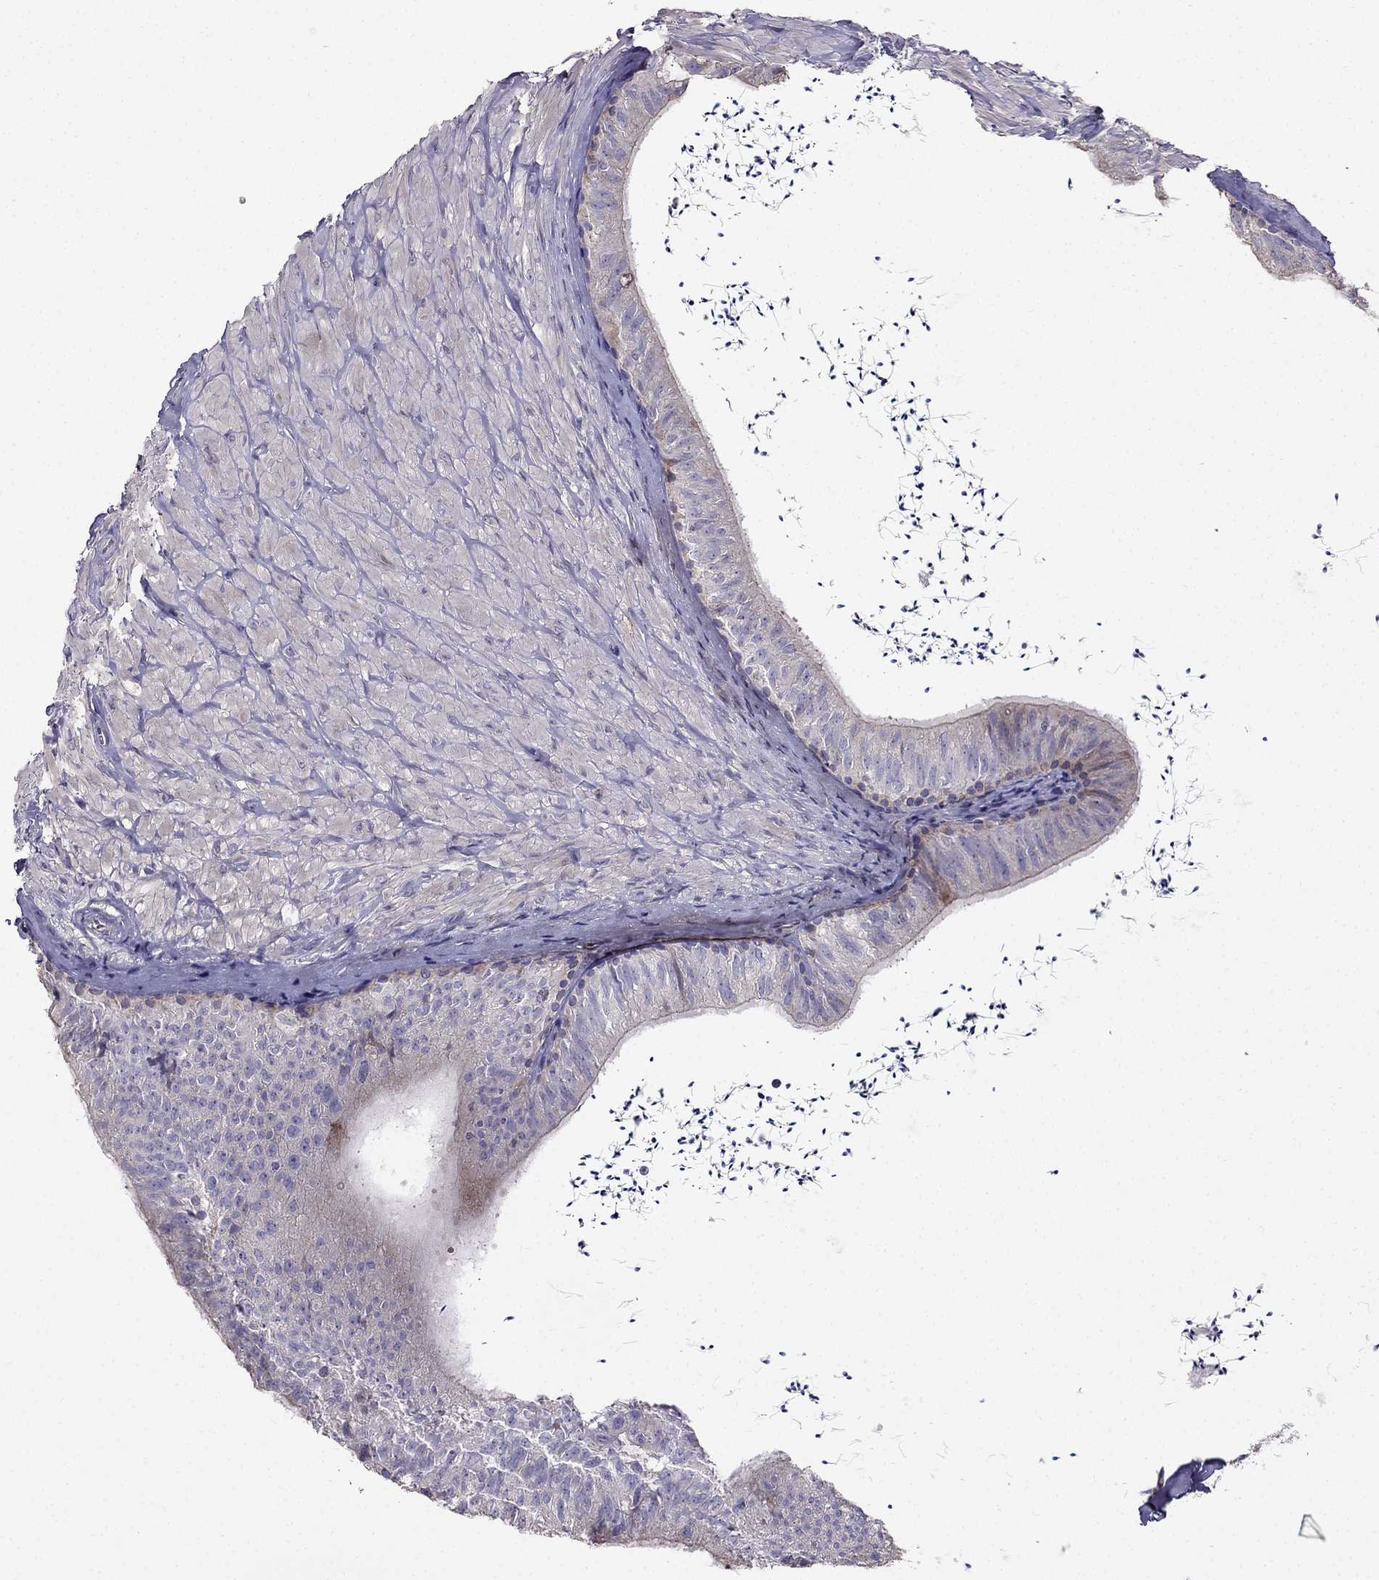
{"staining": {"intensity": "negative", "quantity": "none", "location": "none"}, "tissue": "epididymis", "cell_type": "Glandular cells", "image_type": "normal", "snomed": [{"axis": "morphology", "description": "Normal tissue, NOS"}, {"axis": "topography", "description": "Epididymis"}], "caption": "High magnification brightfield microscopy of unremarkable epididymis stained with DAB (3,3'-diaminobenzidine) (brown) and counterstained with hematoxylin (blue): glandular cells show no significant expression. (DAB immunohistochemistry (IHC), high magnification).", "gene": "AS3MT", "patient": {"sex": "male", "age": 32}}